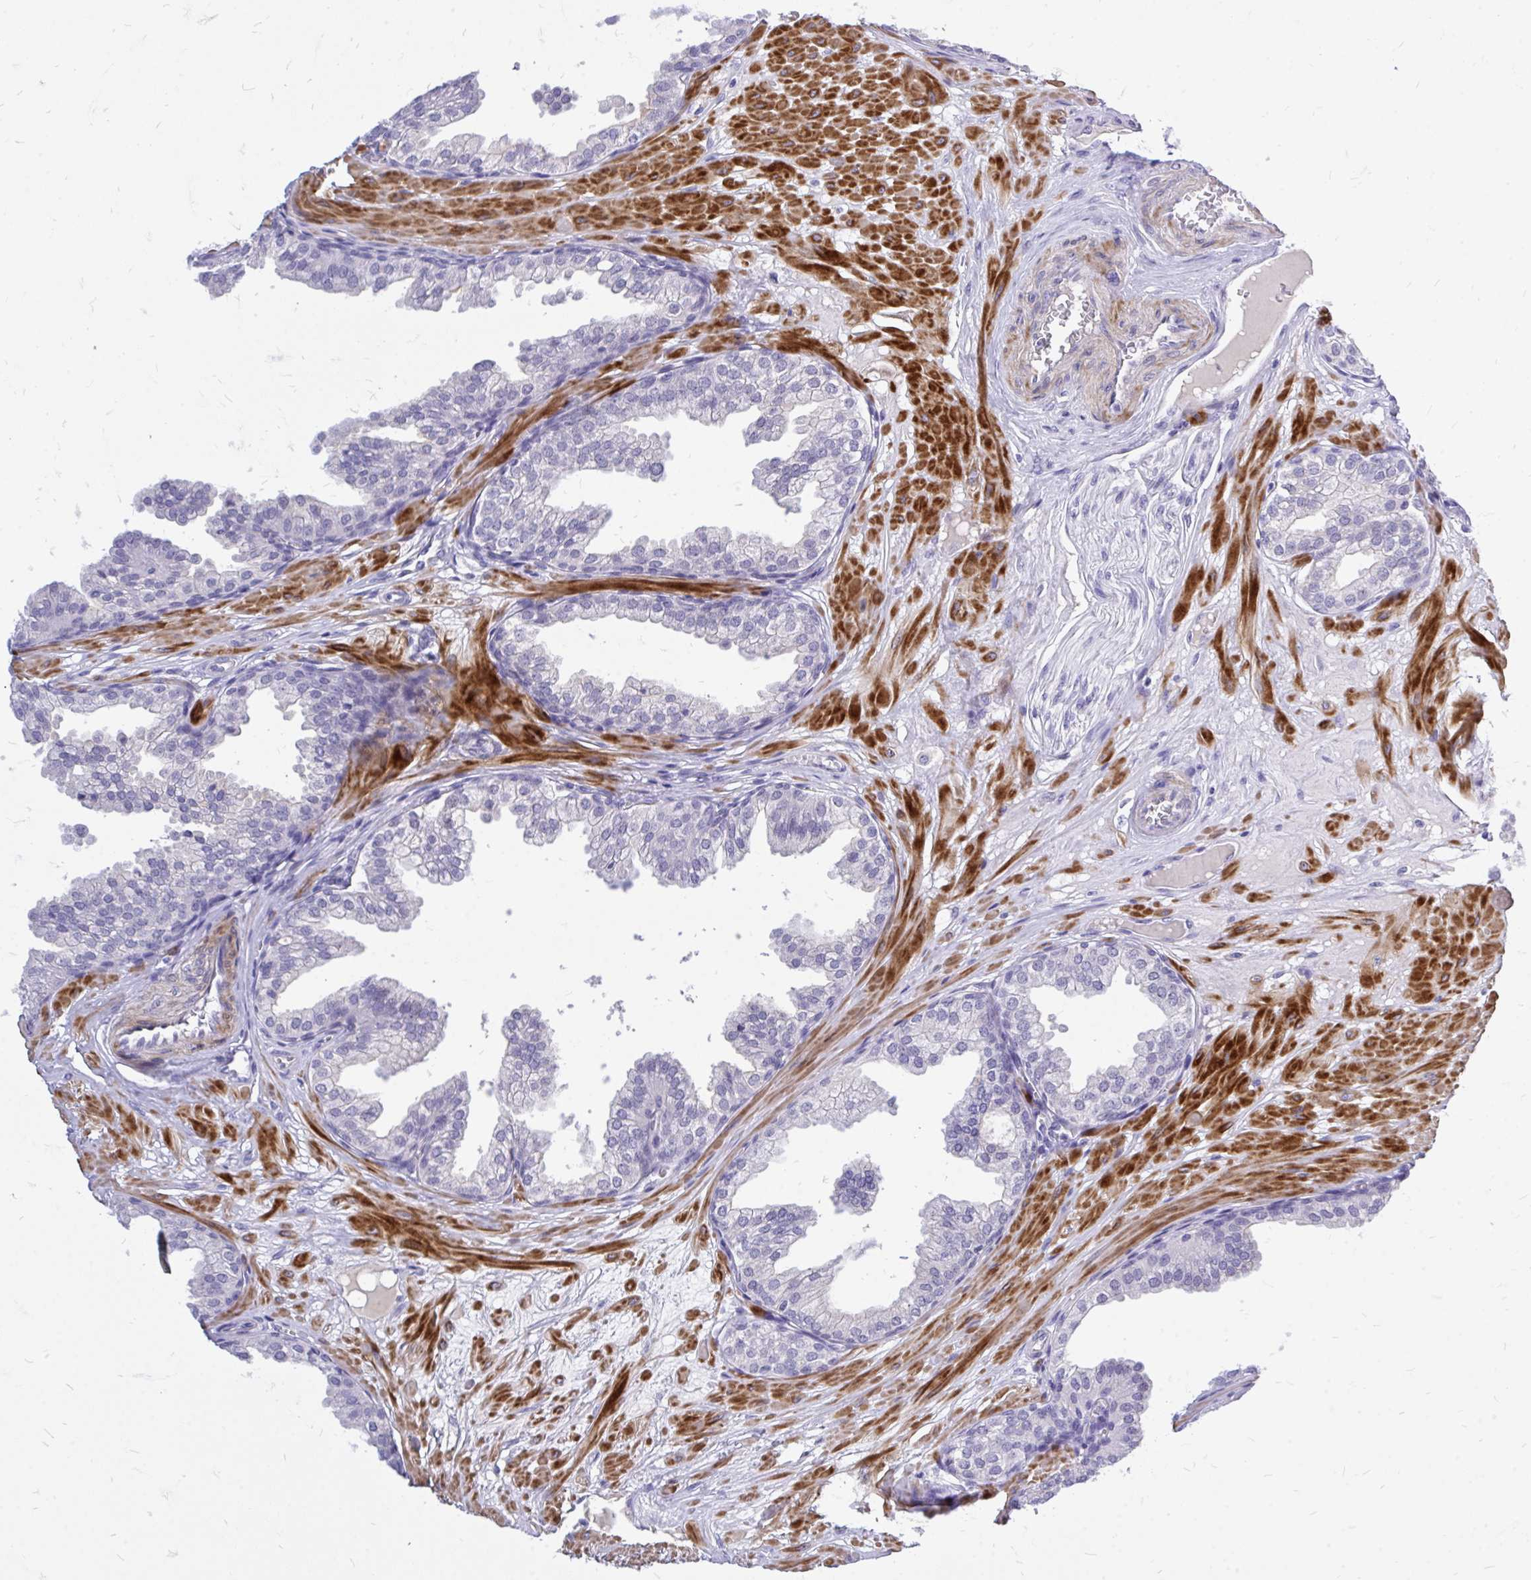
{"staining": {"intensity": "weak", "quantity": "<25%", "location": "cytoplasmic/membranous"}, "tissue": "prostate", "cell_type": "Glandular cells", "image_type": "normal", "snomed": [{"axis": "morphology", "description": "Normal tissue, NOS"}, {"axis": "topography", "description": "Prostate"}, {"axis": "topography", "description": "Peripheral nerve tissue"}], "caption": "Immunohistochemistry histopathology image of benign prostate: prostate stained with DAB demonstrates no significant protein positivity in glandular cells.", "gene": "ZBTB25", "patient": {"sex": "male", "age": 55}}